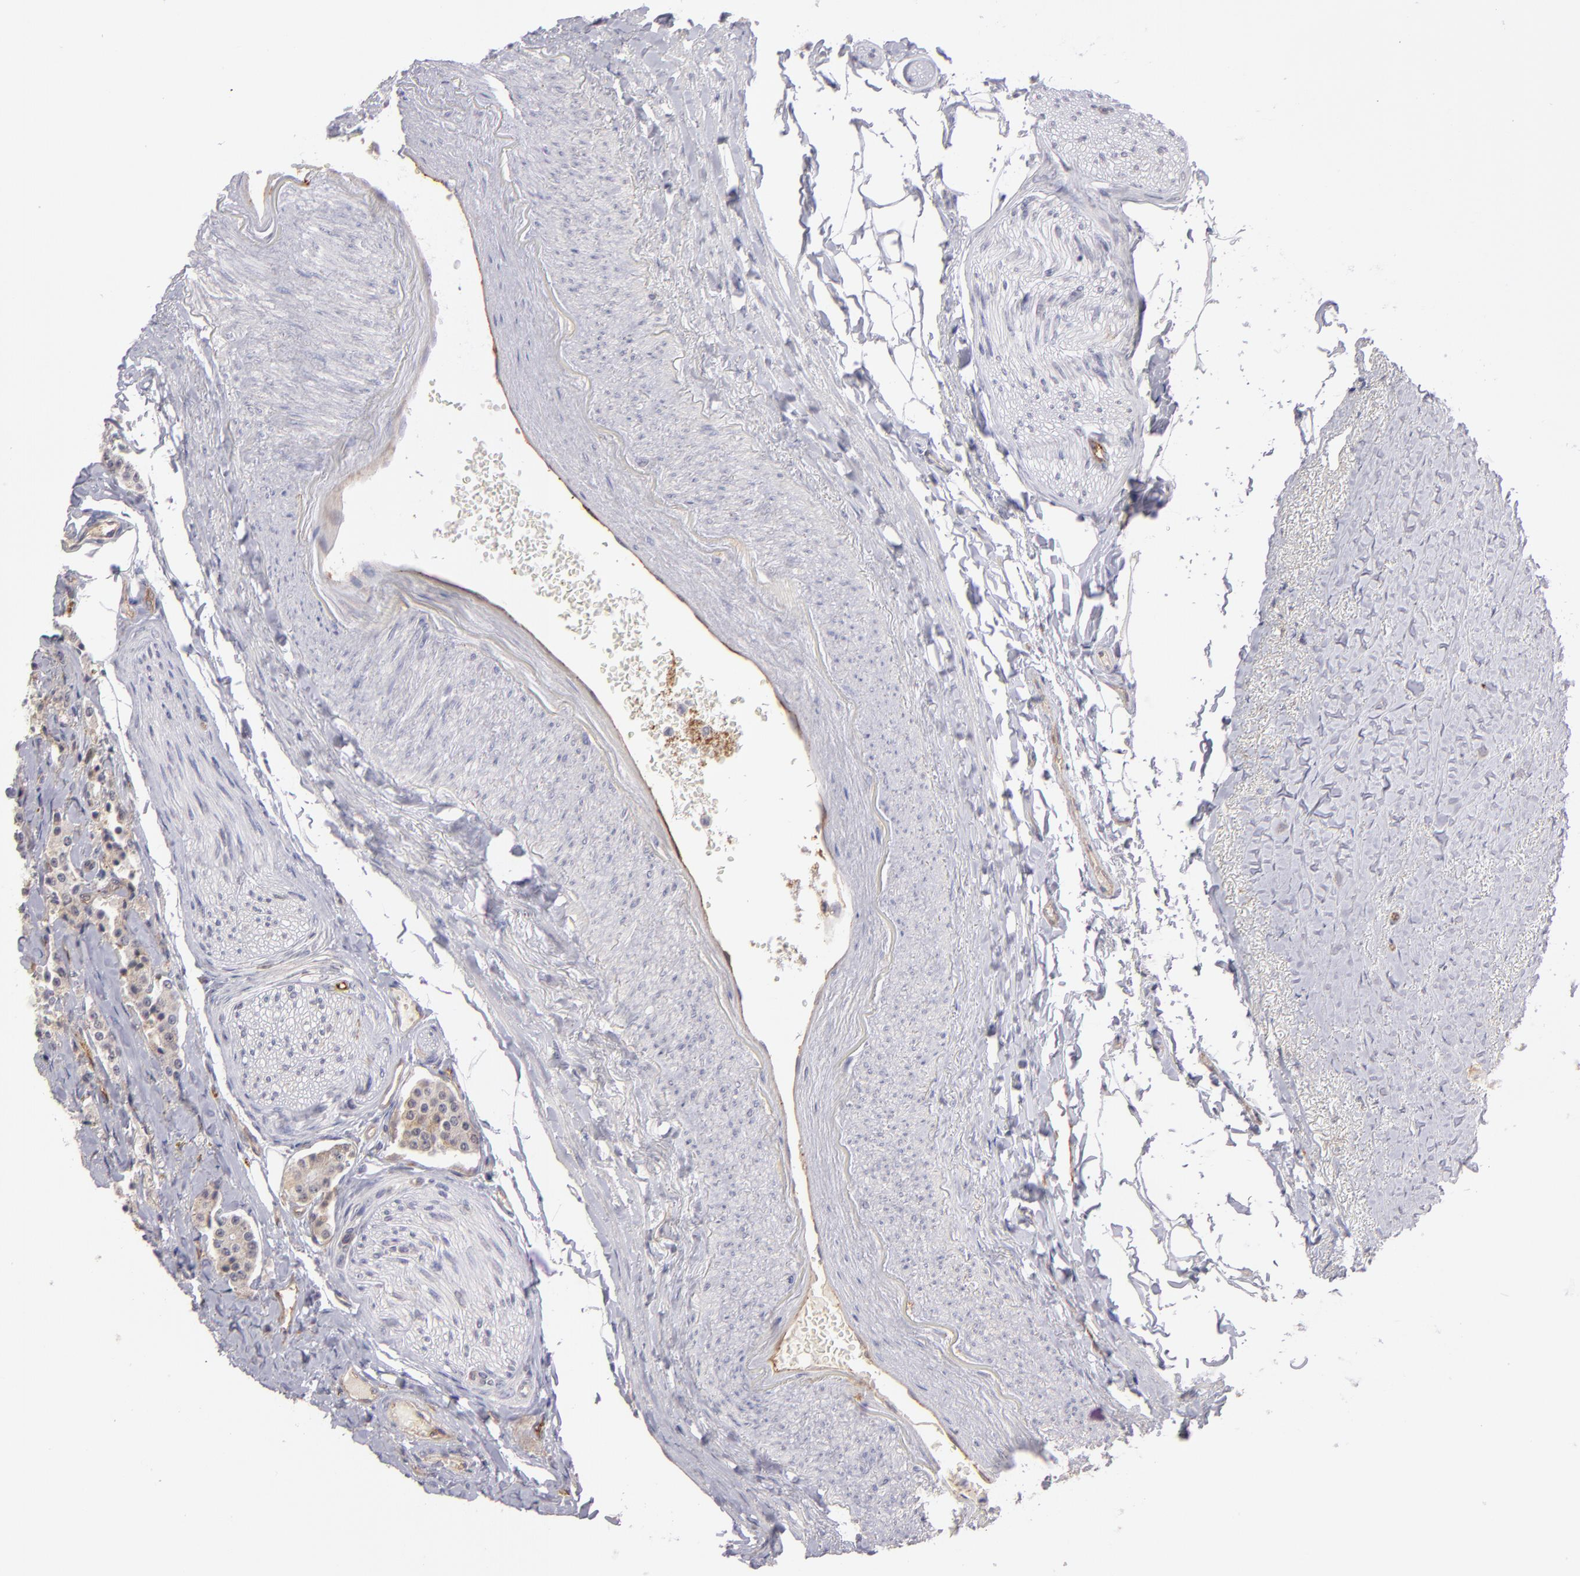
{"staining": {"intensity": "weak", "quantity": "<25%", "location": "cytoplasmic/membranous"}, "tissue": "carcinoid", "cell_type": "Tumor cells", "image_type": "cancer", "snomed": [{"axis": "morphology", "description": "Carcinoid, malignant, NOS"}, {"axis": "topography", "description": "Colon"}], "caption": "There is no significant expression in tumor cells of carcinoid.", "gene": "THBD", "patient": {"sex": "female", "age": 61}}